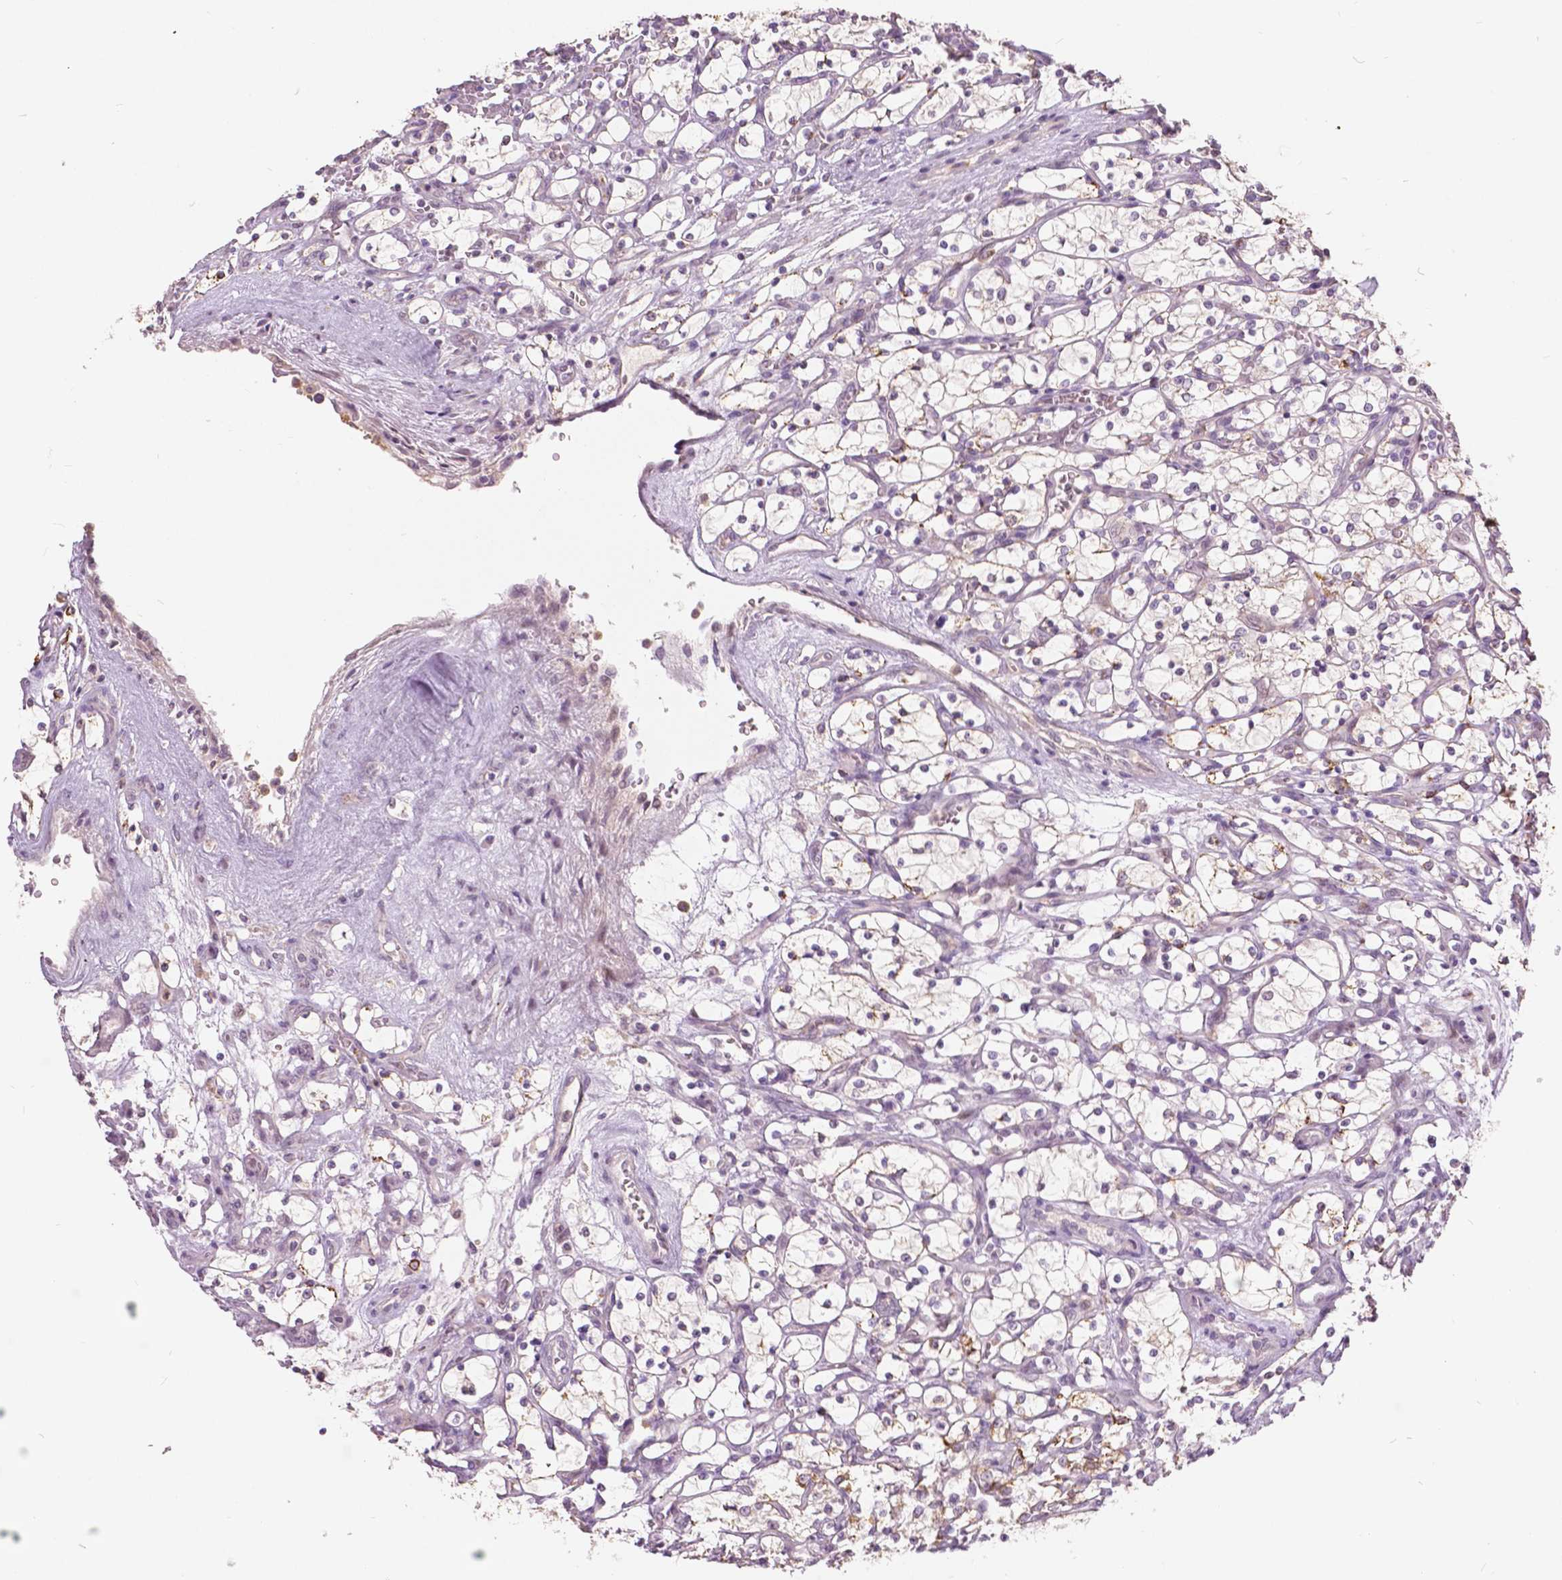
{"staining": {"intensity": "negative", "quantity": "none", "location": "none"}, "tissue": "renal cancer", "cell_type": "Tumor cells", "image_type": "cancer", "snomed": [{"axis": "morphology", "description": "Adenocarcinoma, NOS"}, {"axis": "topography", "description": "Kidney"}], "caption": "IHC micrograph of human adenocarcinoma (renal) stained for a protein (brown), which shows no staining in tumor cells.", "gene": "DLX6", "patient": {"sex": "female", "age": 69}}